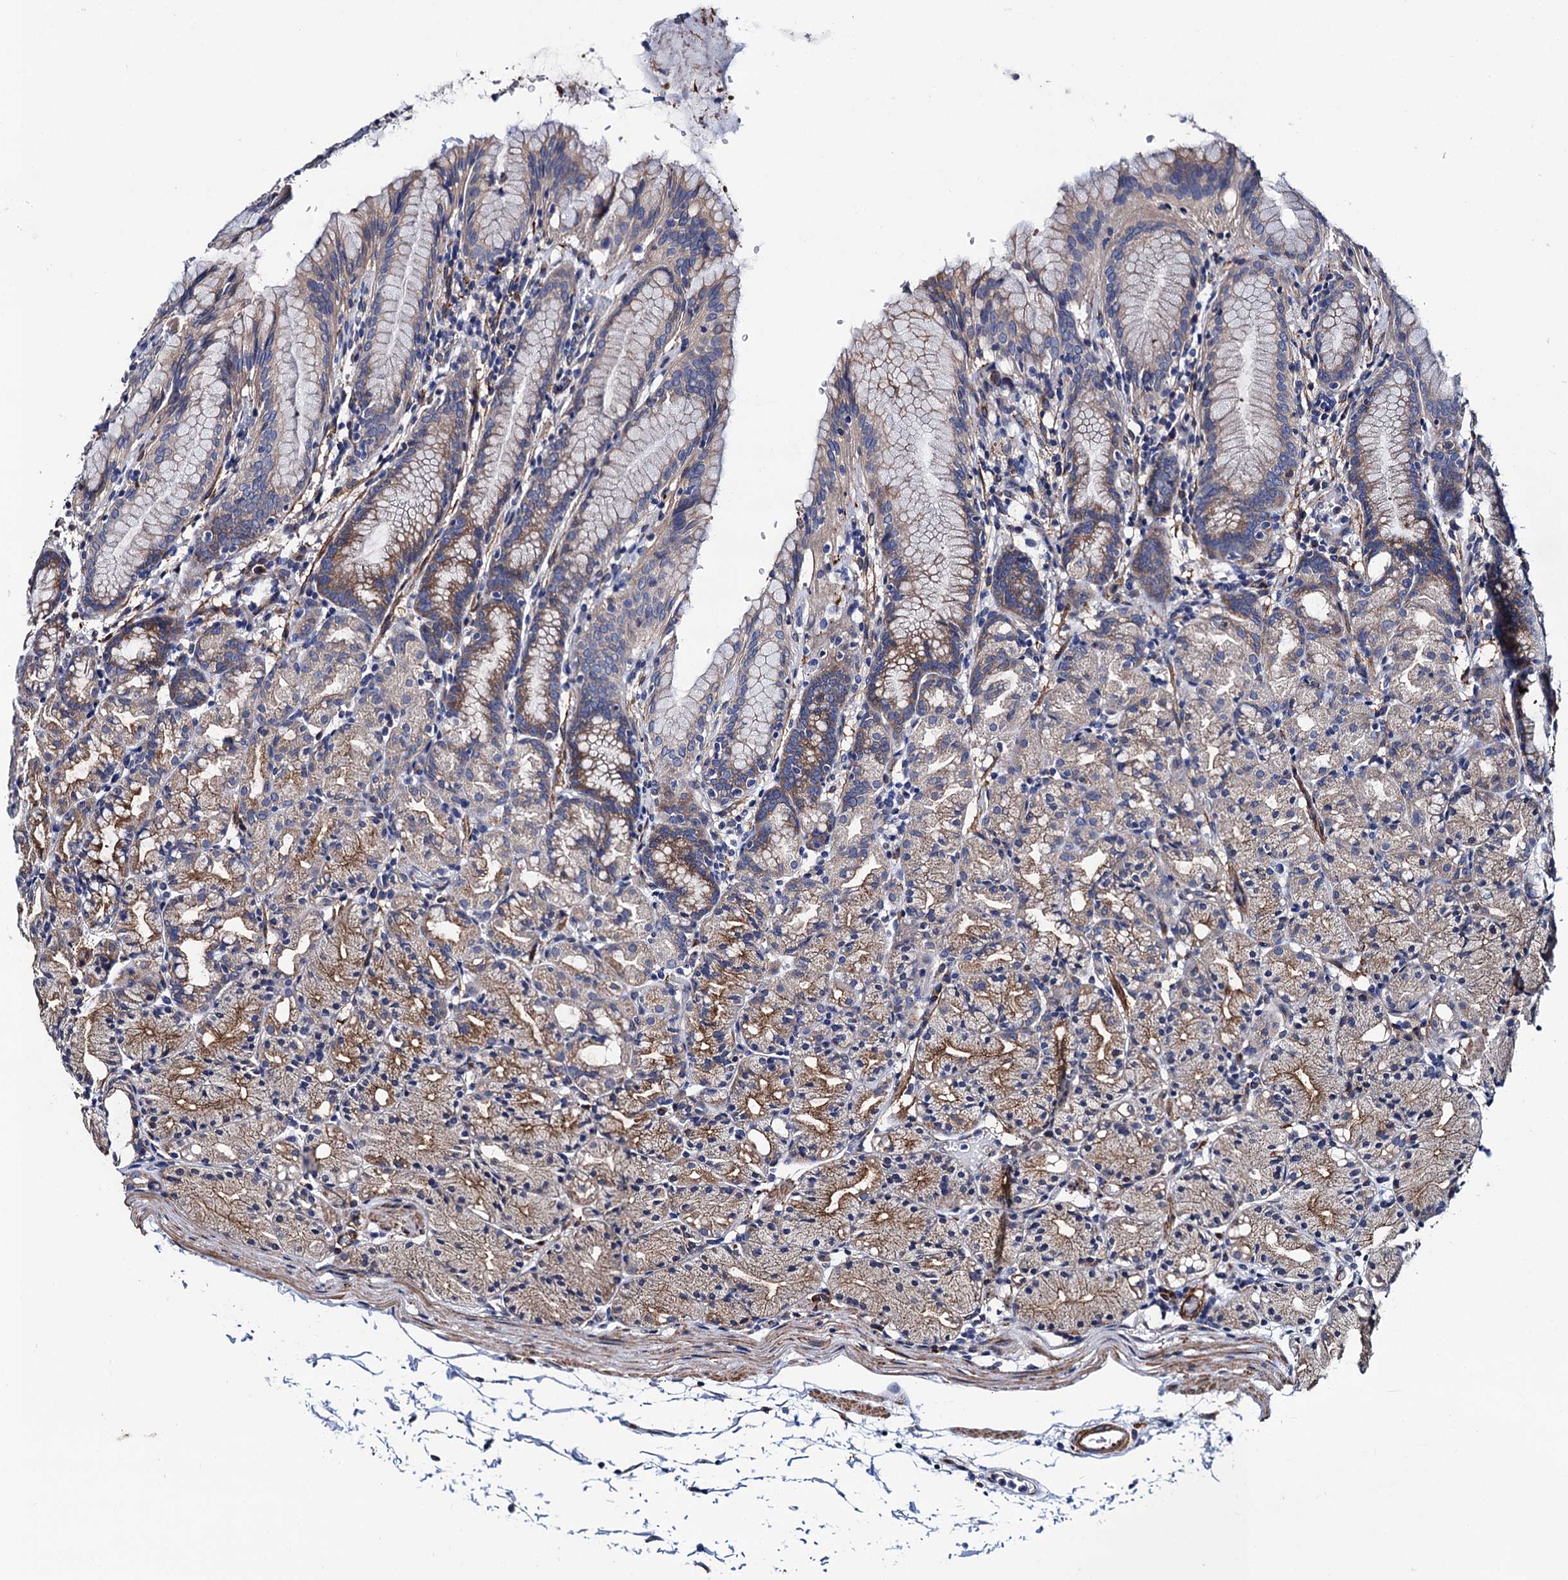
{"staining": {"intensity": "strong", "quantity": "25%-75%", "location": "cytoplasmic/membranous"}, "tissue": "stomach", "cell_type": "Glandular cells", "image_type": "normal", "snomed": [{"axis": "morphology", "description": "Normal tissue, NOS"}, {"axis": "topography", "description": "Stomach, upper"}], "caption": "Glandular cells display strong cytoplasmic/membranous staining in about 25%-75% of cells in benign stomach.", "gene": "ZDHHC18", "patient": {"sex": "male", "age": 48}}